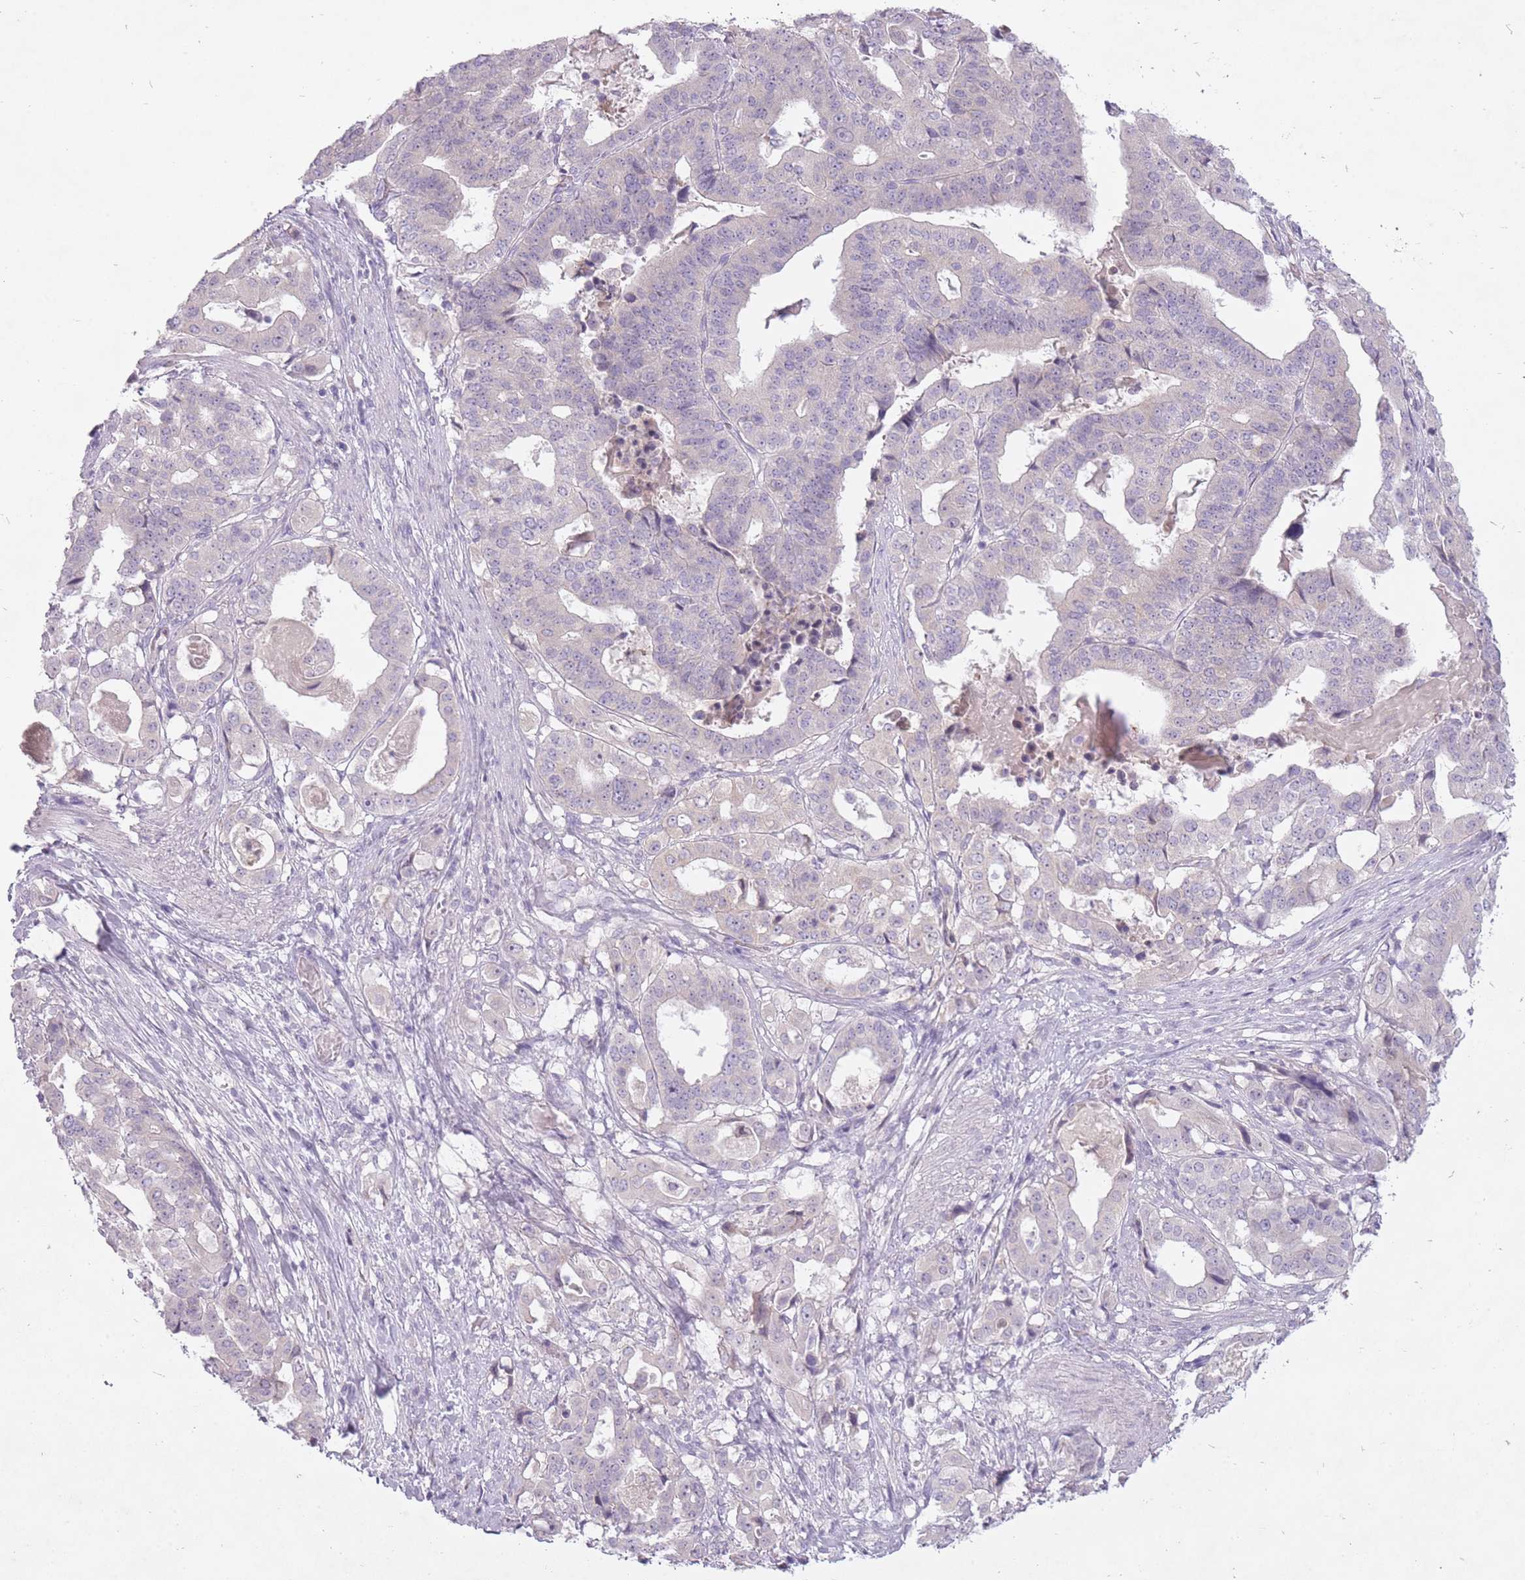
{"staining": {"intensity": "negative", "quantity": "none", "location": "none"}, "tissue": "stomach cancer", "cell_type": "Tumor cells", "image_type": "cancer", "snomed": [{"axis": "morphology", "description": "Adenocarcinoma, NOS"}, {"axis": "topography", "description": "Stomach"}], "caption": "Immunohistochemistry (IHC) micrograph of neoplastic tissue: stomach cancer stained with DAB shows no significant protein positivity in tumor cells. (DAB immunohistochemistry (IHC), high magnification).", "gene": "FAM43B", "patient": {"sex": "male", "age": 48}}